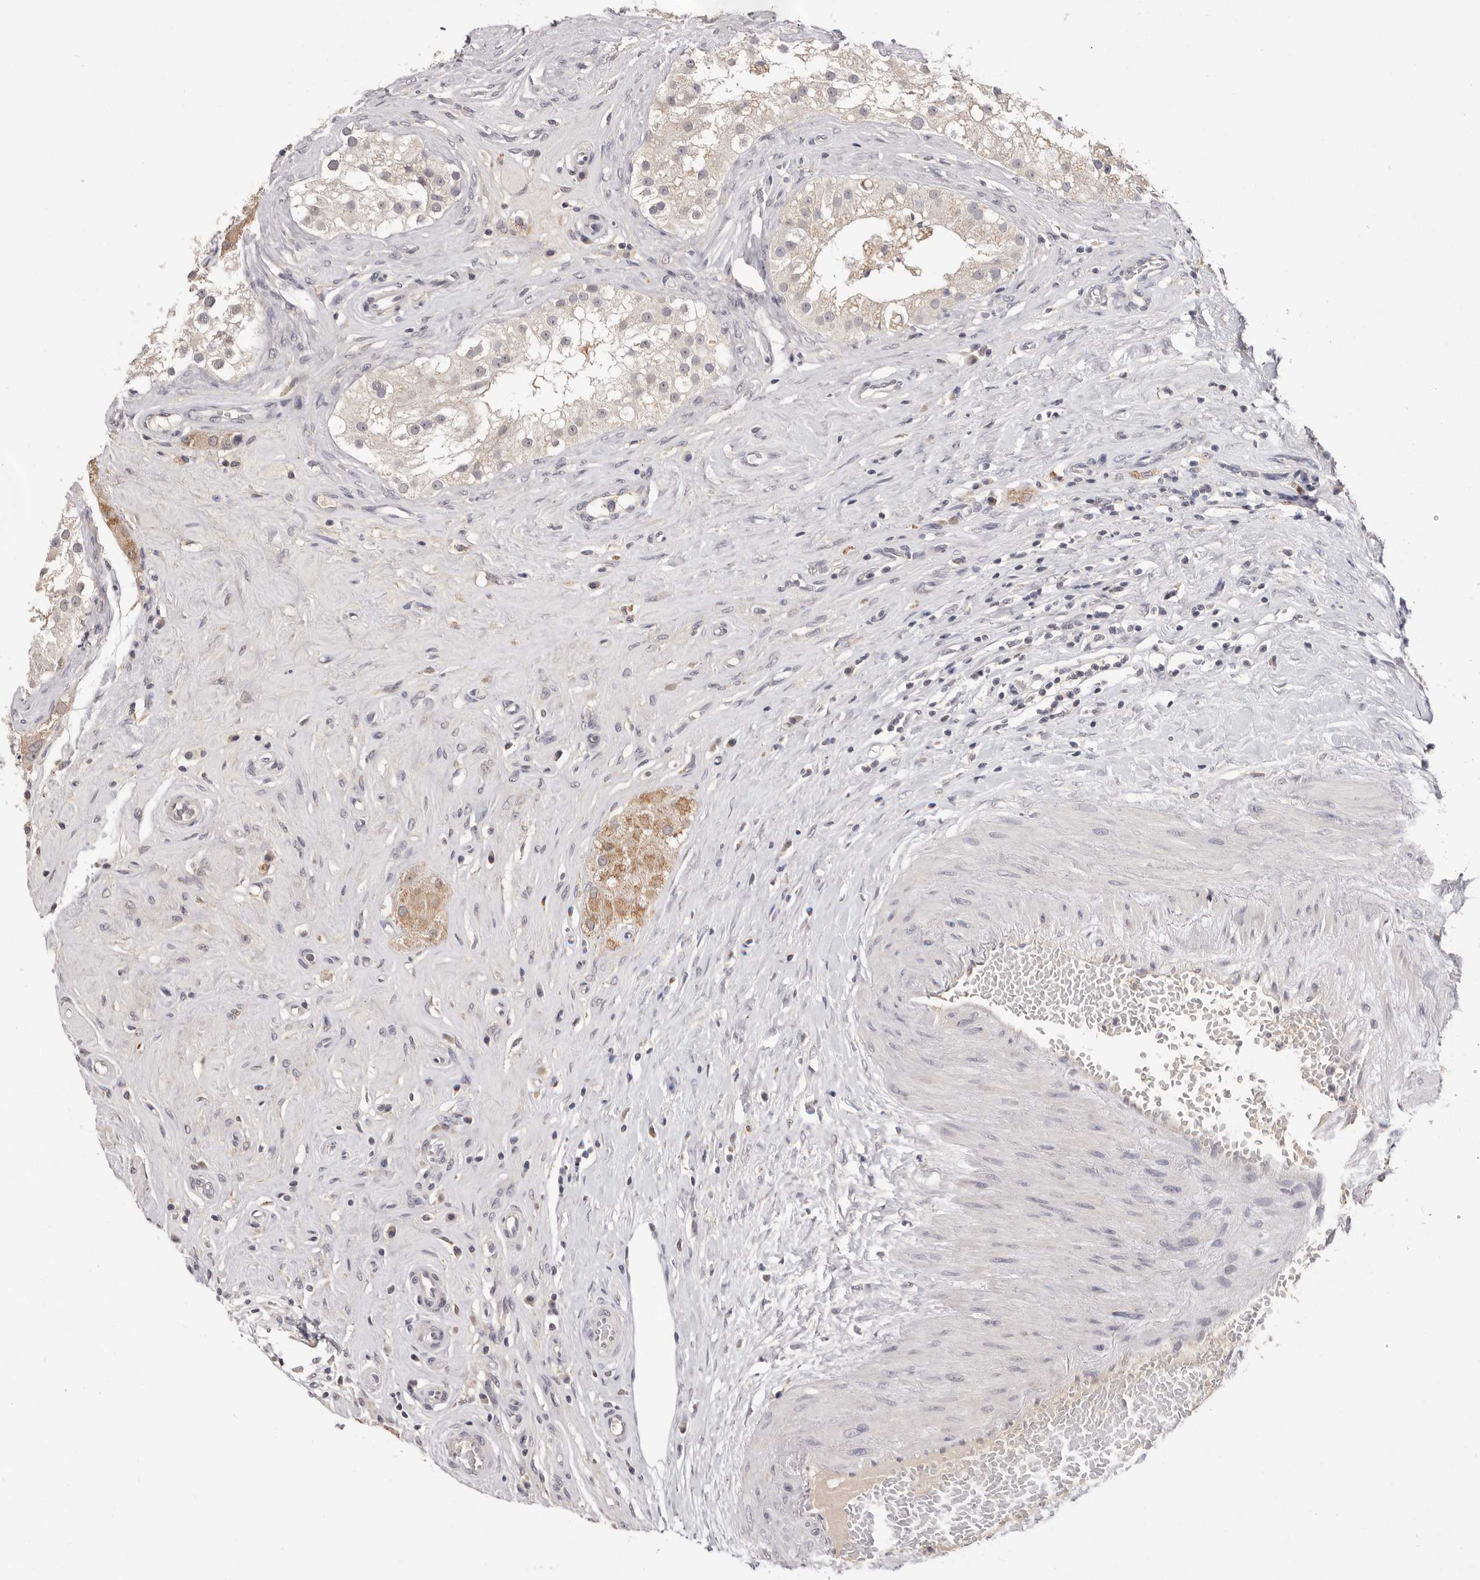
{"staining": {"intensity": "weak", "quantity": "25%-75%", "location": "cytoplasmic/membranous"}, "tissue": "testis", "cell_type": "Cells in seminiferous ducts", "image_type": "normal", "snomed": [{"axis": "morphology", "description": "Normal tissue, NOS"}, {"axis": "topography", "description": "Testis"}], "caption": "Weak cytoplasmic/membranous protein positivity is present in approximately 25%-75% of cells in seminiferous ducts in testis. The staining is performed using DAB (3,3'-diaminobenzidine) brown chromogen to label protein expression. The nuclei are counter-stained blue using hematoxylin.", "gene": "DOP1A", "patient": {"sex": "male", "age": 84}}